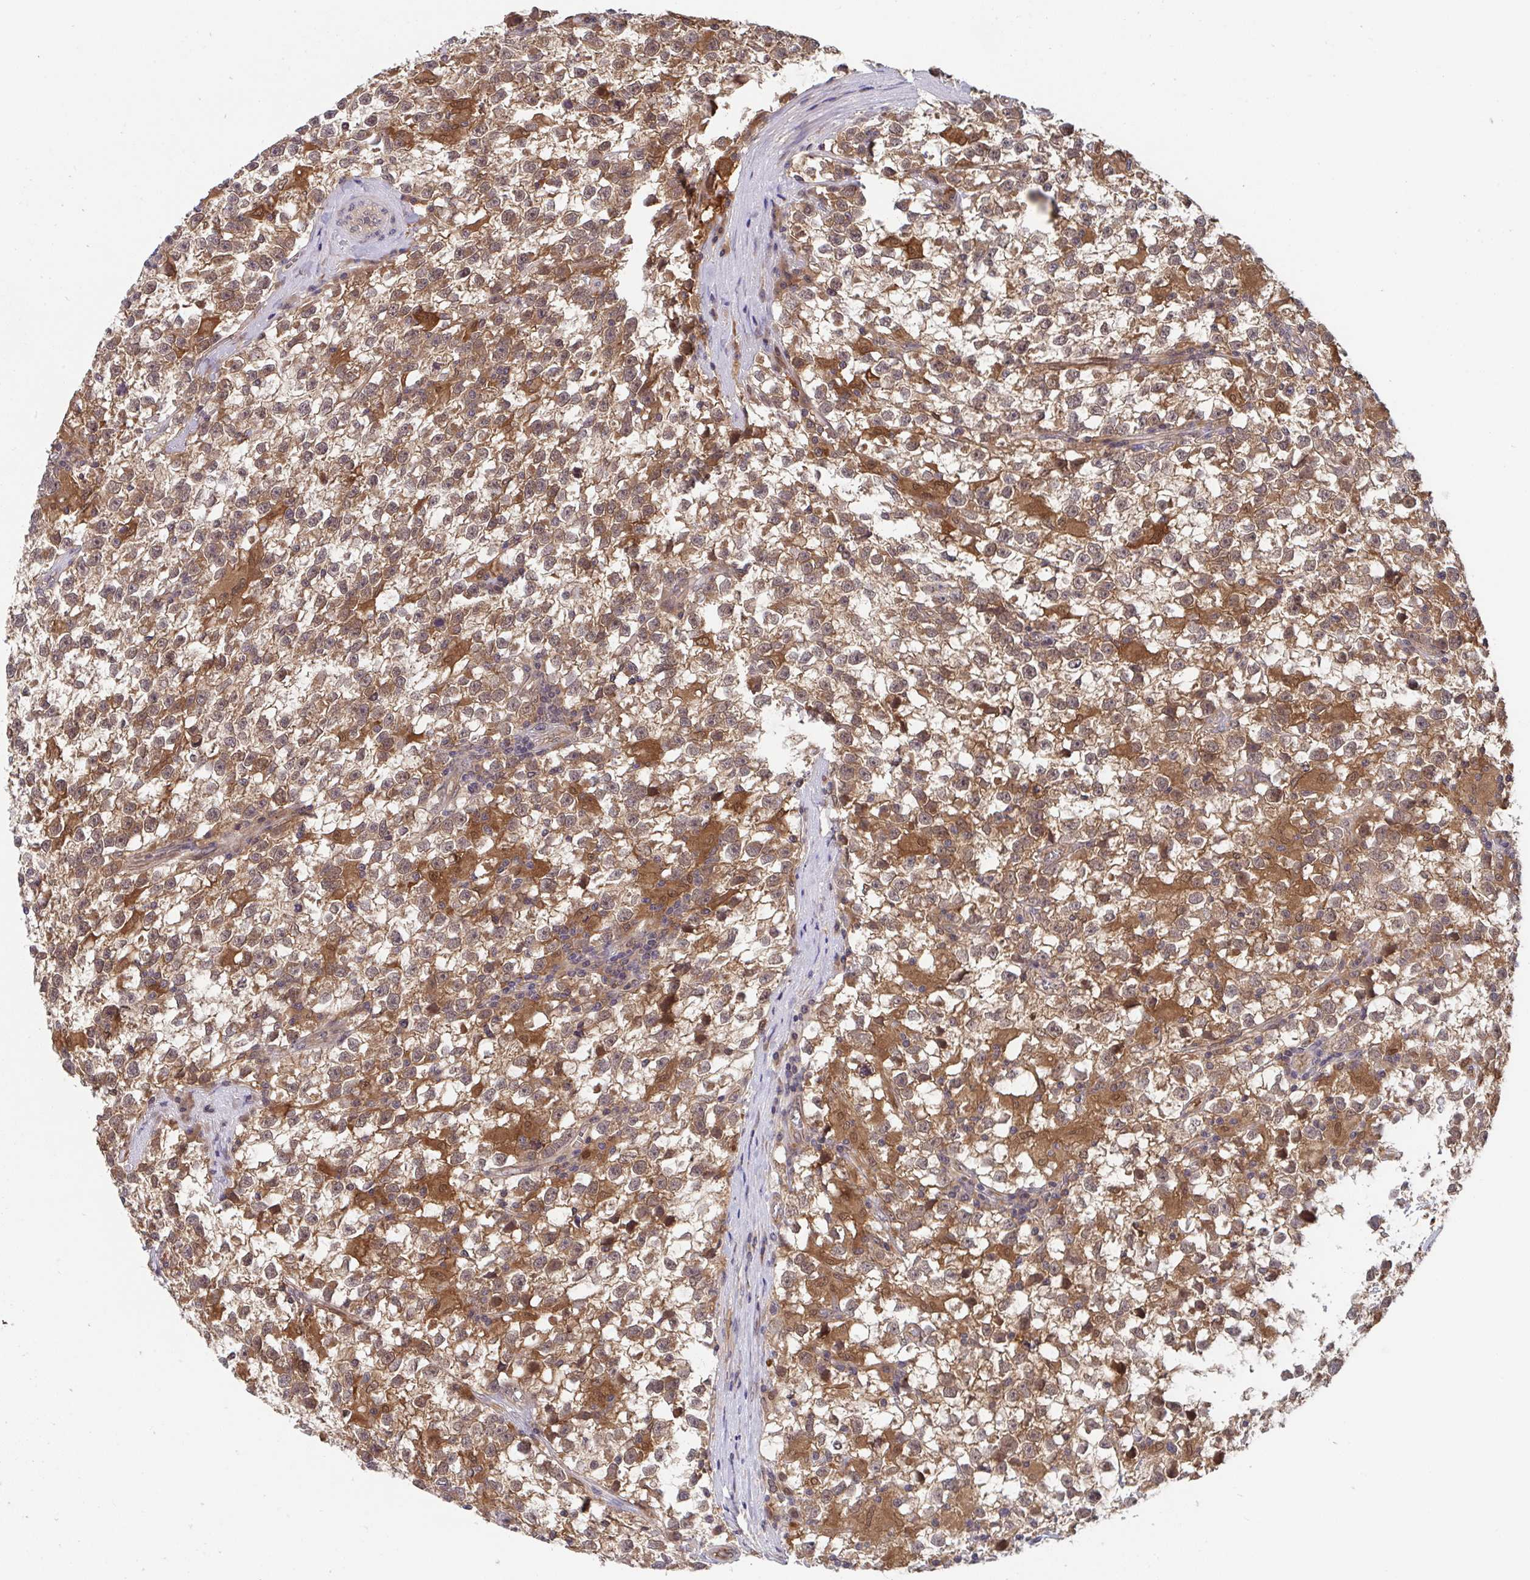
{"staining": {"intensity": "moderate", "quantity": ">75%", "location": "cytoplasmic/membranous,nuclear"}, "tissue": "testis cancer", "cell_type": "Tumor cells", "image_type": "cancer", "snomed": [{"axis": "morphology", "description": "Seminoma, NOS"}, {"axis": "topography", "description": "Testis"}], "caption": "Immunohistochemistry image of seminoma (testis) stained for a protein (brown), which demonstrates medium levels of moderate cytoplasmic/membranous and nuclear expression in approximately >75% of tumor cells.", "gene": "TIGAR", "patient": {"sex": "male", "age": 31}}